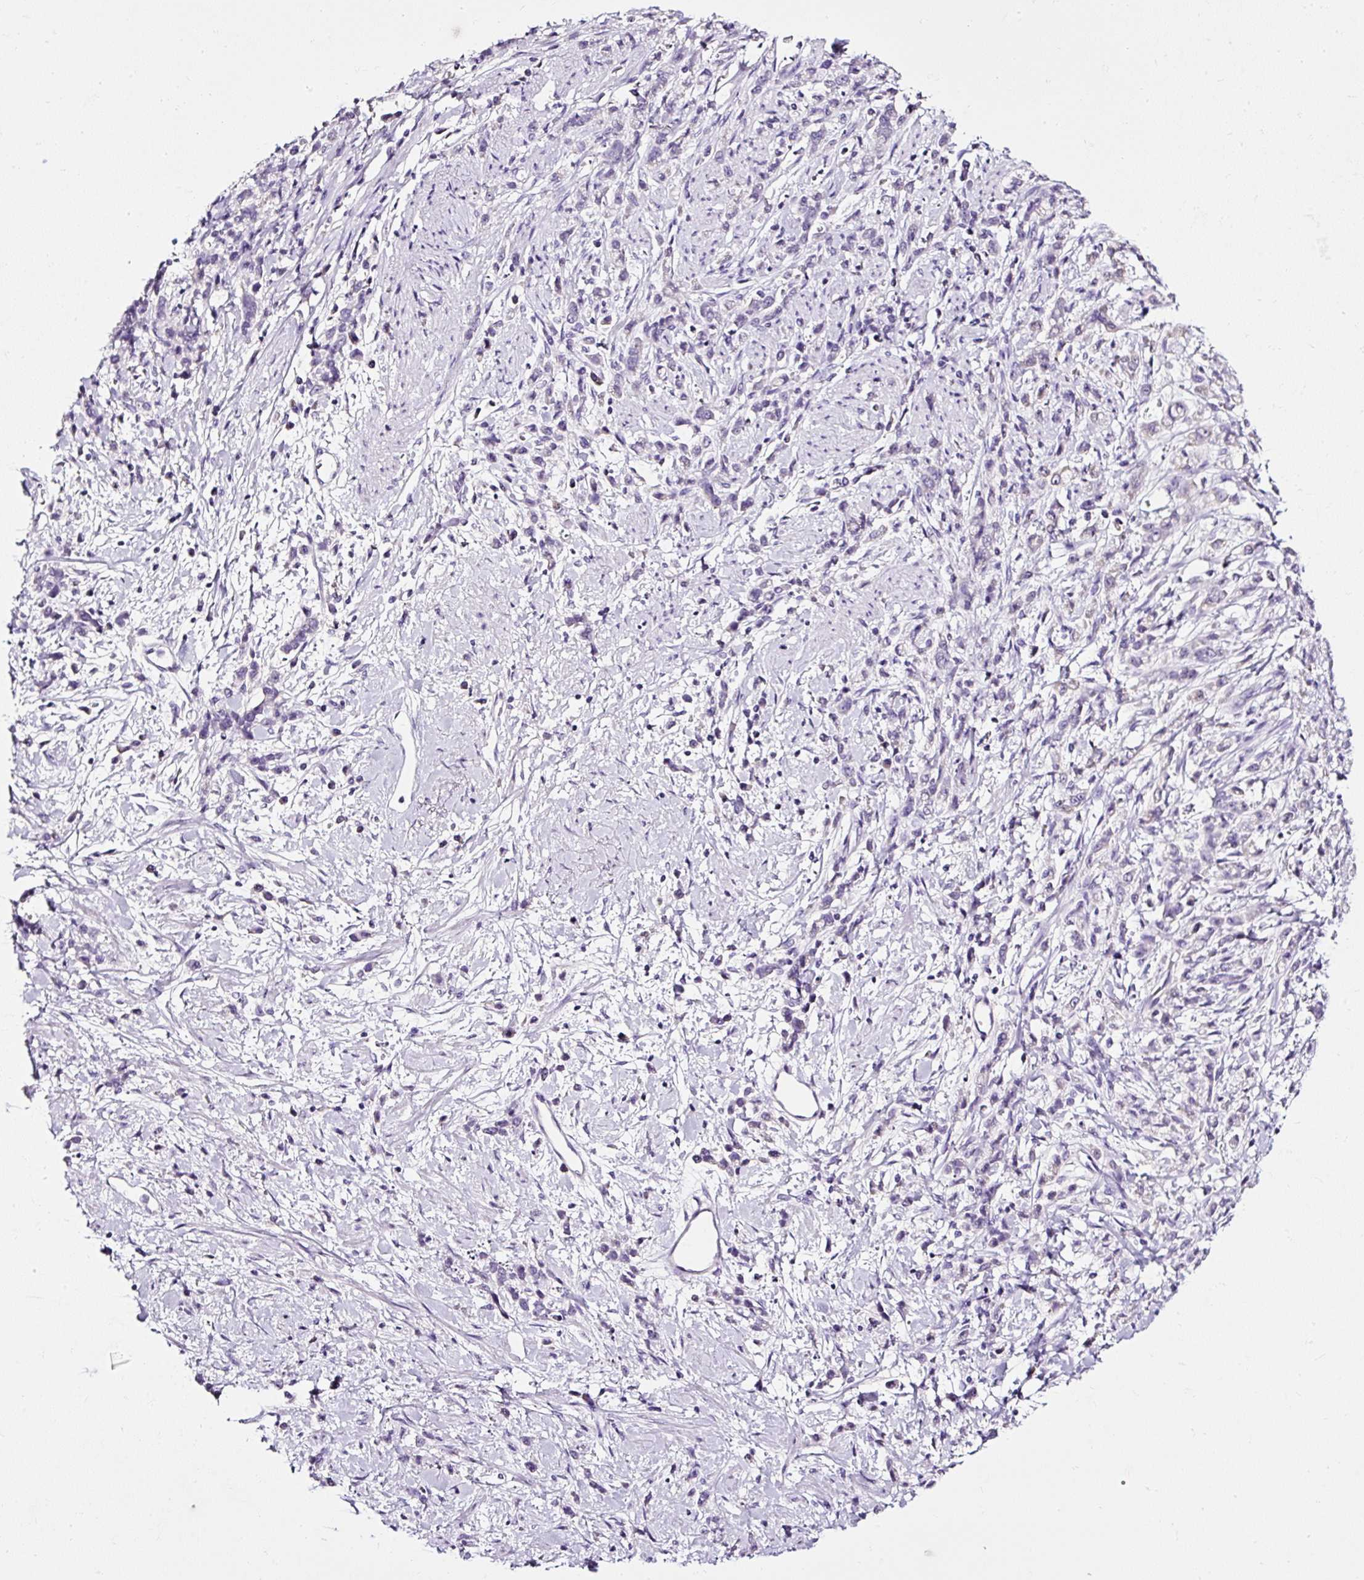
{"staining": {"intensity": "negative", "quantity": "none", "location": "none"}, "tissue": "stomach cancer", "cell_type": "Tumor cells", "image_type": "cancer", "snomed": [{"axis": "morphology", "description": "Adenocarcinoma, NOS"}, {"axis": "topography", "description": "Stomach"}], "caption": "This is a image of immunohistochemistry staining of stomach adenocarcinoma, which shows no expression in tumor cells. (DAB (3,3'-diaminobenzidine) immunohistochemistry with hematoxylin counter stain).", "gene": "ATP2A1", "patient": {"sex": "female", "age": 60}}